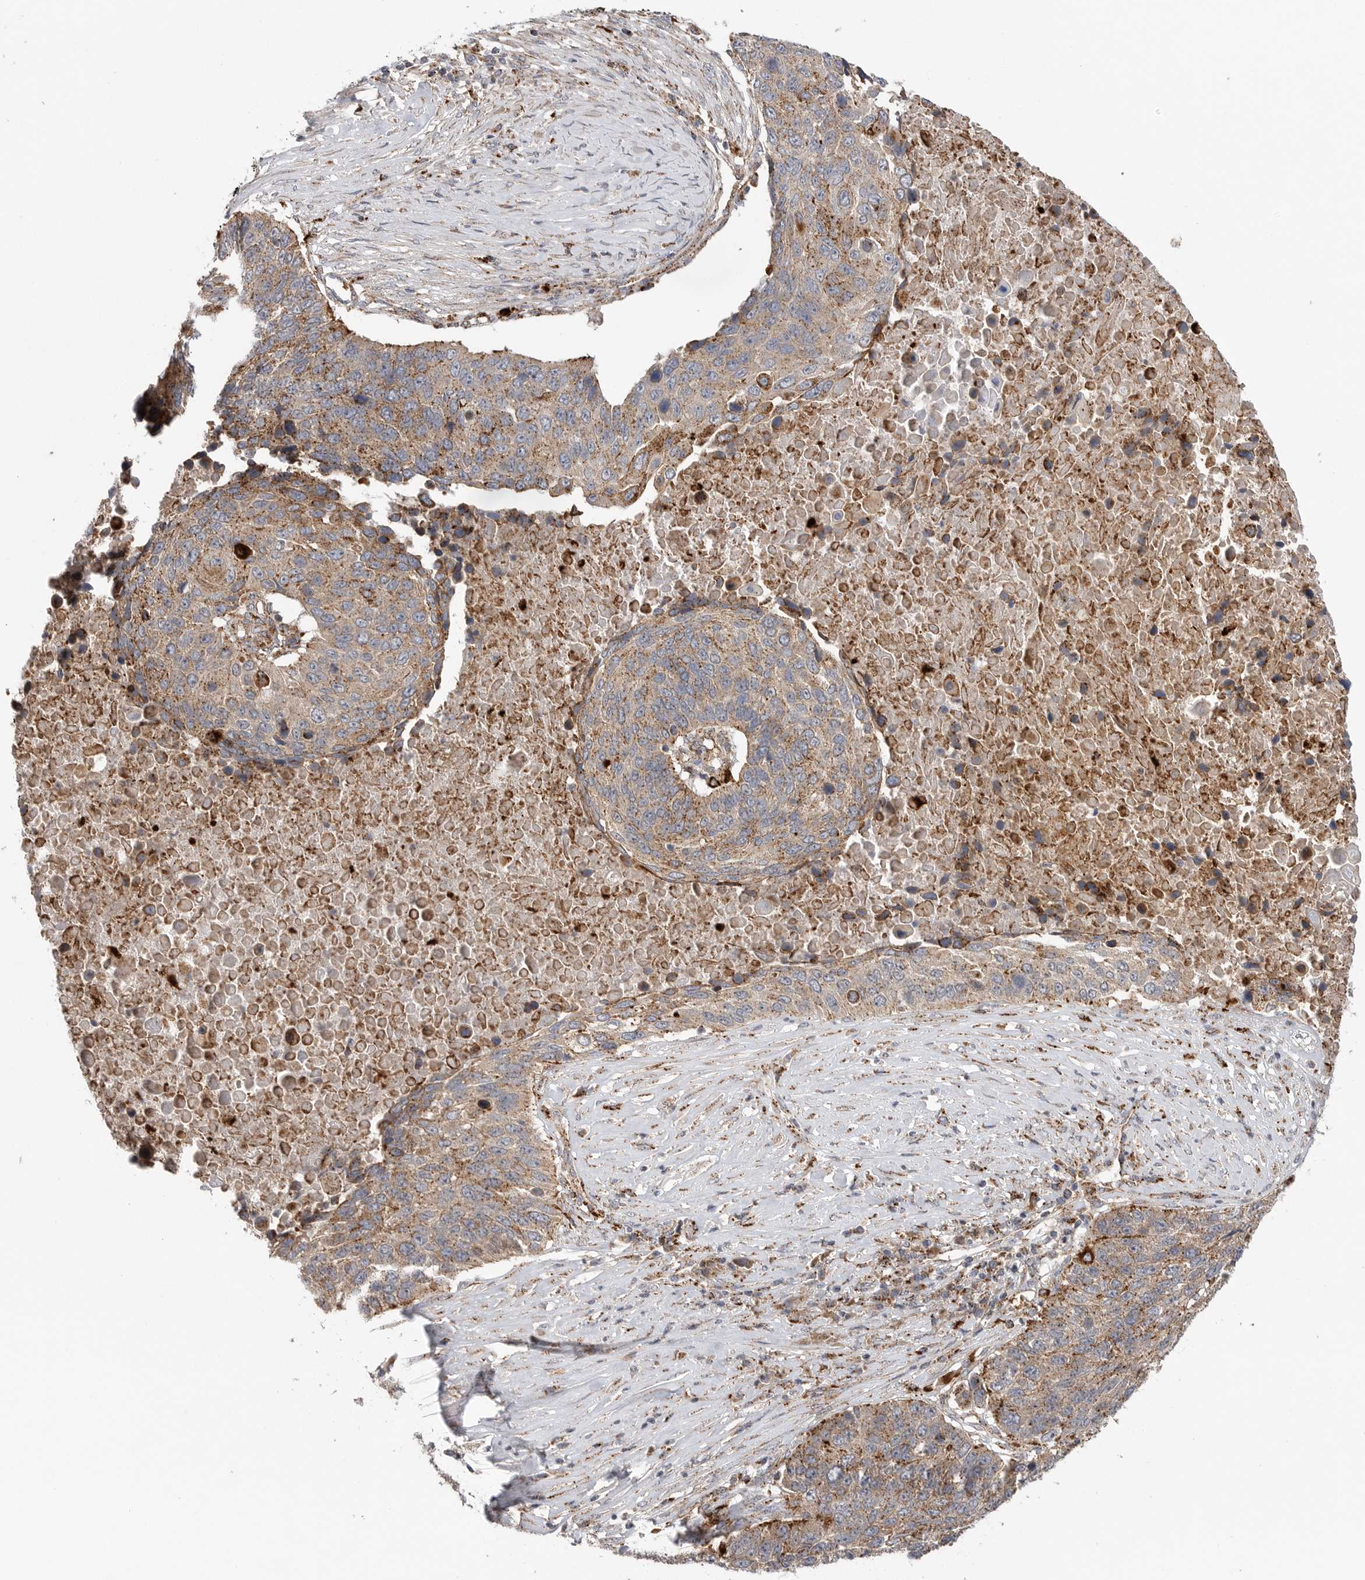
{"staining": {"intensity": "moderate", "quantity": ">75%", "location": "cytoplasmic/membranous"}, "tissue": "lung cancer", "cell_type": "Tumor cells", "image_type": "cancer", "snomed": [{"axis": "morphology", "description": "Squamous cell carcinoma, NOS"}, {"axis": "topography", "description": "Lung"}], "caption": "There is medium levels of moderate cytoplasmic/membranous expression in tumor cells of lung squamous cell carcinoma, as demonstrated by immunohistochemical staining (brown color).", "gene": "GALNS", "patient": {"sex": "male", "age": 66}}